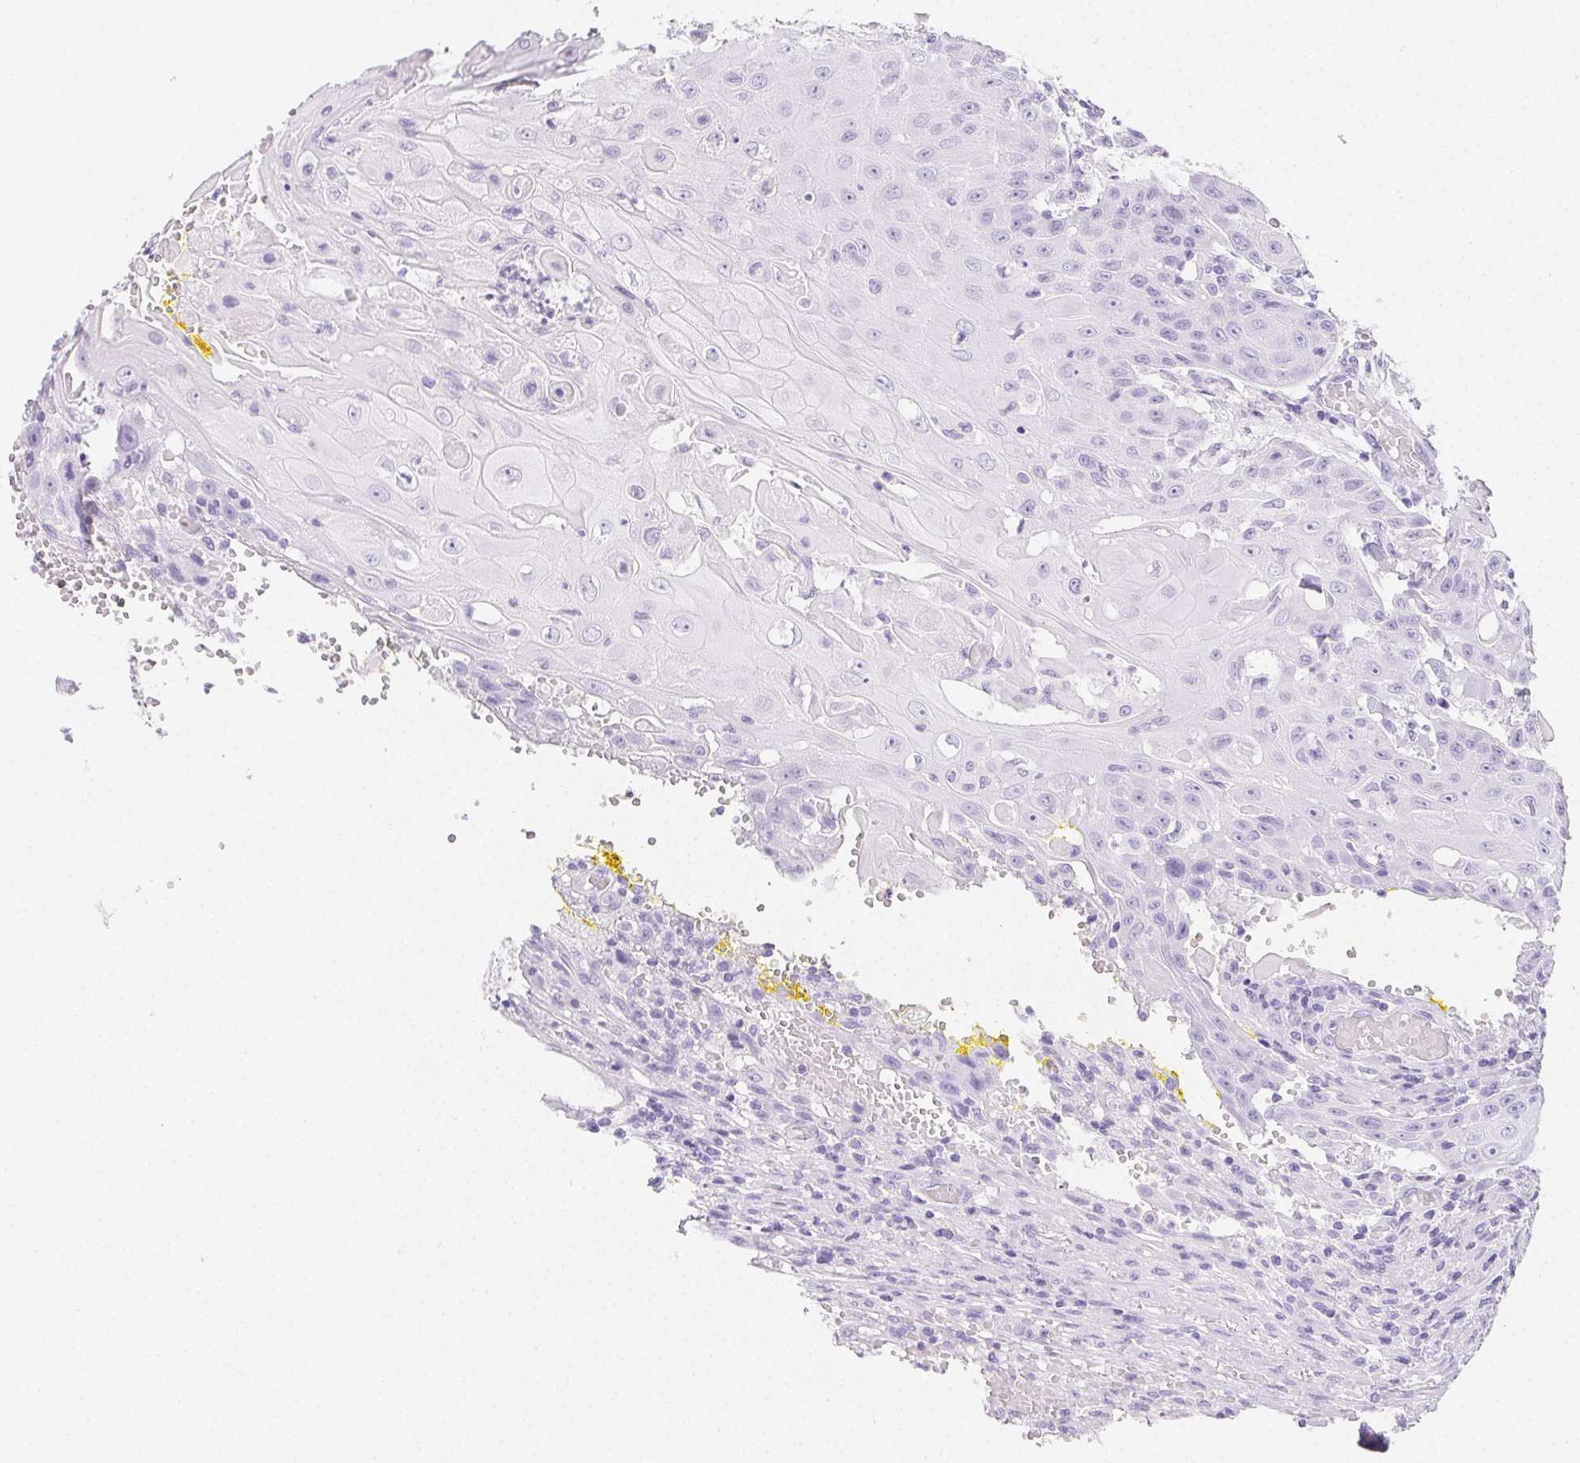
{"staining": {"intensity": "negative", "quantity": "none", "location": "none"}, "tissue": "head and neck cancer", "cell_type": "Tumor cells", "image_type": "cancer", "snomed": [{"axis": "morphology", "description": "Normal tissue, NOS"}, {"axis": "morphology", "description": "Squamous cell carcinoma, NOS"}, {"axis": "topography", "description": "Oral tissue"}, {"axis": "topography", "description": "Head-Neck"}], "caption": "Tumor cells are negative for protein expression in human head and neck squamous cell carcinoma. (Brightfield microscopy of DAB immunohistochemistry (IHC) at high magnification).", "gene": "HRC", "patient": {"sex": "female", "age": 55}}